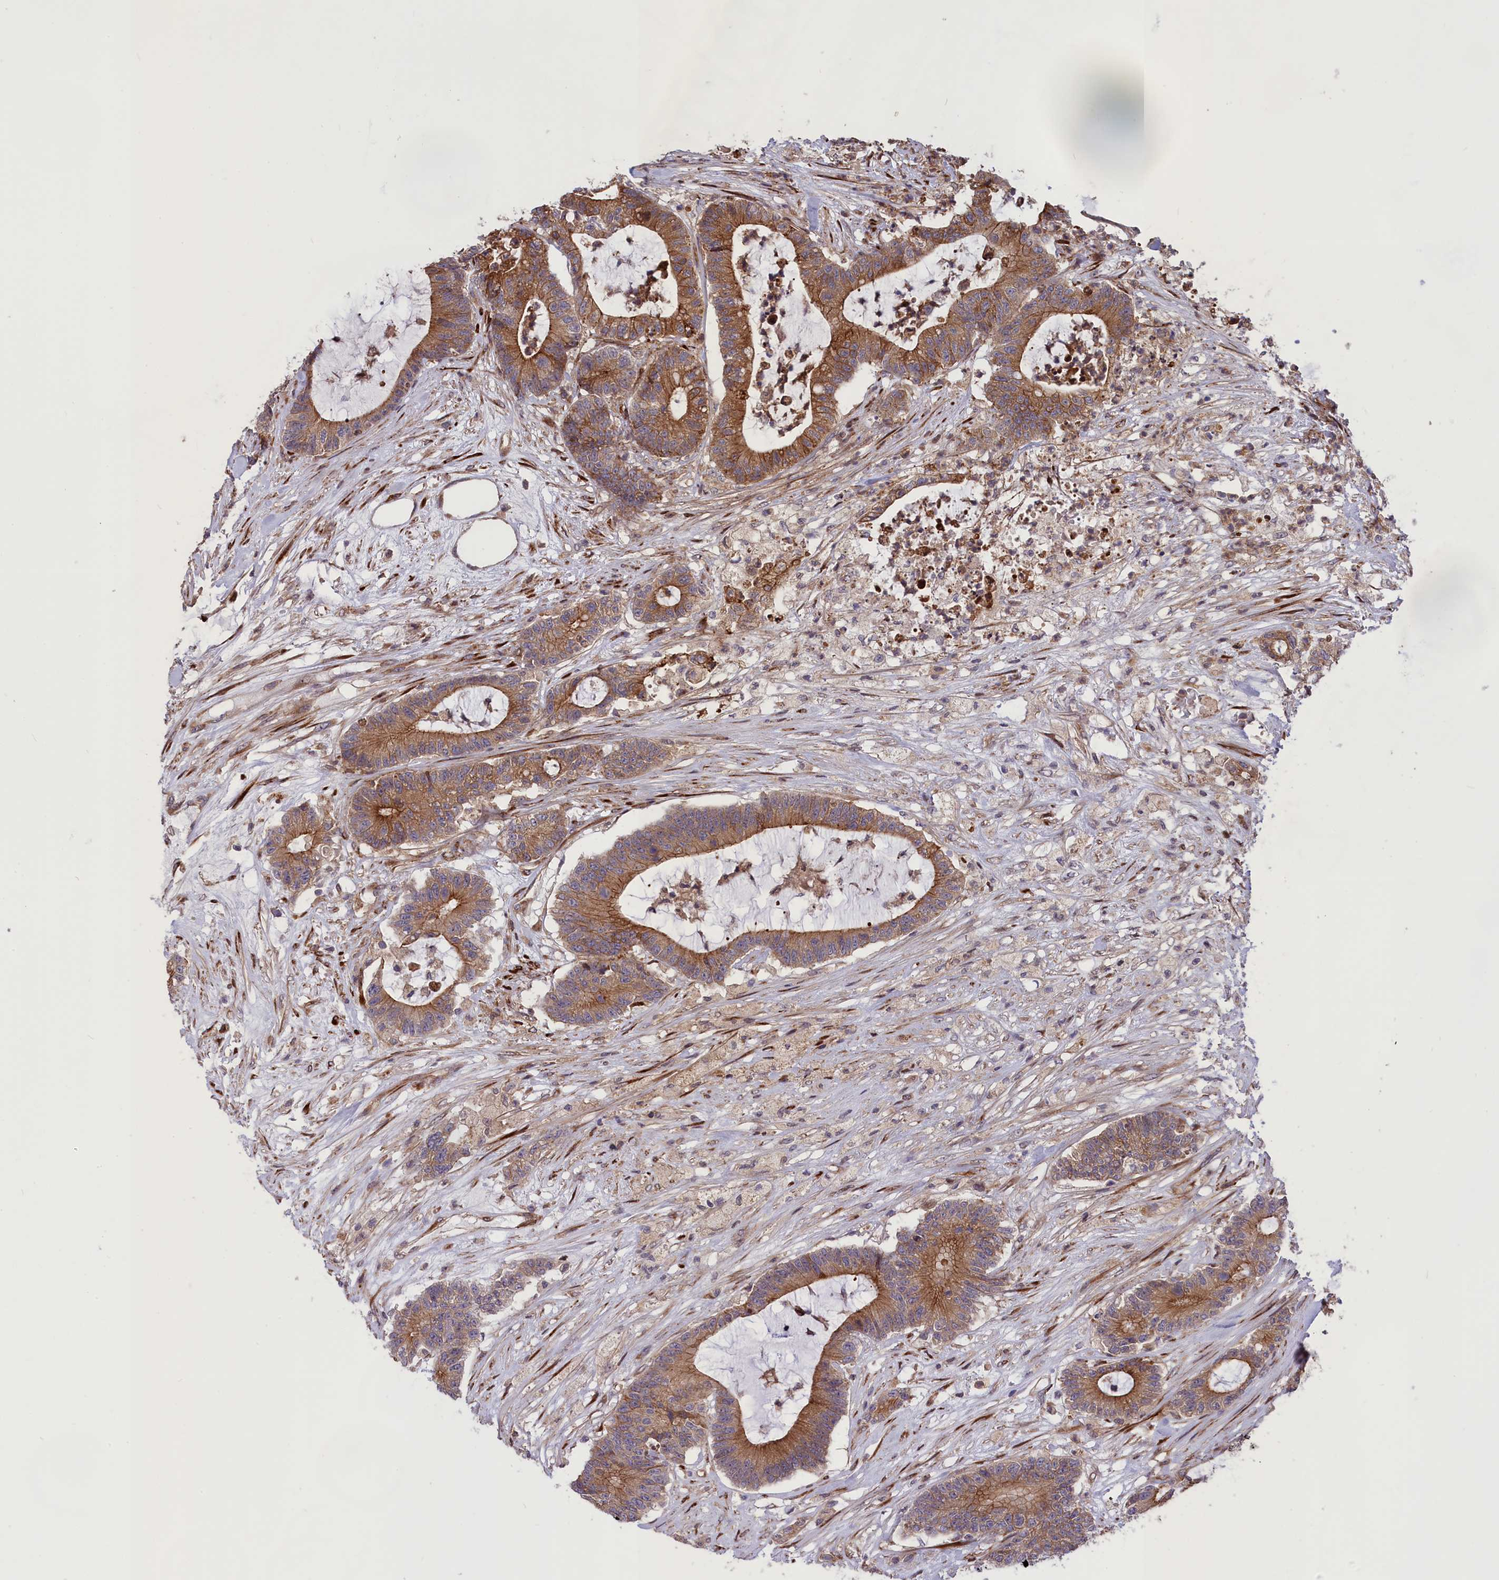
{"staining": {"intensity": "moderate", "quantity": ">75%", "location": "cytoplasmic/membranous"}, "tissue": "colorectal cancer", "cell_type": "Tumor cells", "image_type": "cancer", "snomed": [{"axis": "morphology", "description": "Adenocarcinoma, NOS"}, {"axis": "topography", "description": "Colon"}], "caption": "Colorectal adenocarcinoma tissue exhibits moderate cytoplasmic/membranous positivity in approximately >75% of tumor cells, visualized by immunohistochemistry. (DAB IHC with brightfield microscopy, high magnification).", "gene": "DDX60L", "patient": {"sex": "female", "age": 84}}